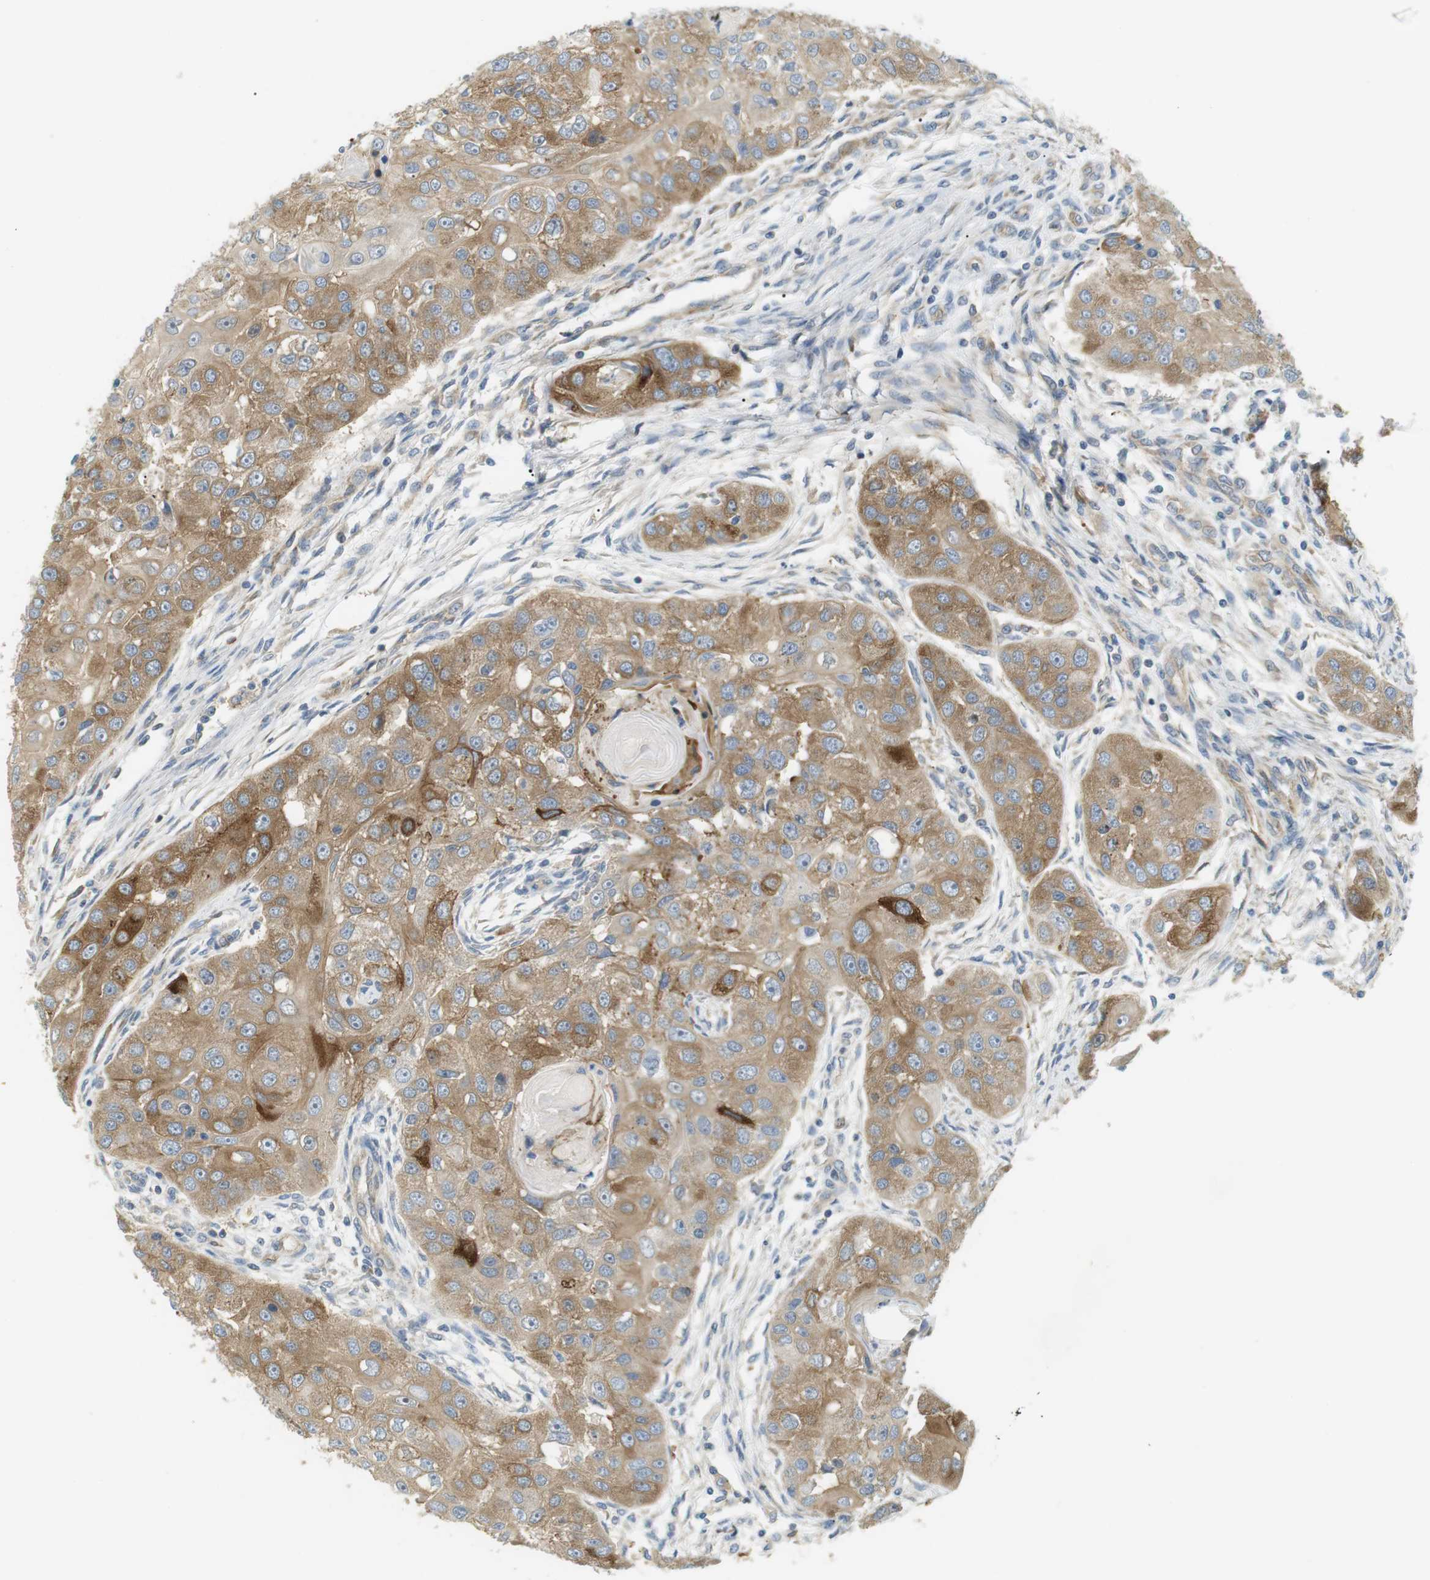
{"staining": {"intensity": "moderate", "quantity": ">75%", "location": "cytoplasmic/membranous"}, "tissue": "head and neck cancer", "cell_type": "Tumor cells", "image_type": "cancer", "snomed": [{"axis": "morphology", "description": "Normal tissue, NOS"}, {"axis": "morphology", "description": "Squamous cell carcinoma, NOS"}, {"axis": "topography", "description": "Skeletal muscle"}, {"axis": "topography", "description": "Head-Neck"}], "caption": "Head and neck cancer (squamous cell carcinoma) tissue reveals moderate cytoplasmic/membranous expression in approximately >75% of tumor cells", "gene": "TMEM200A", "patient": {"sex": "male", "age": 51}}